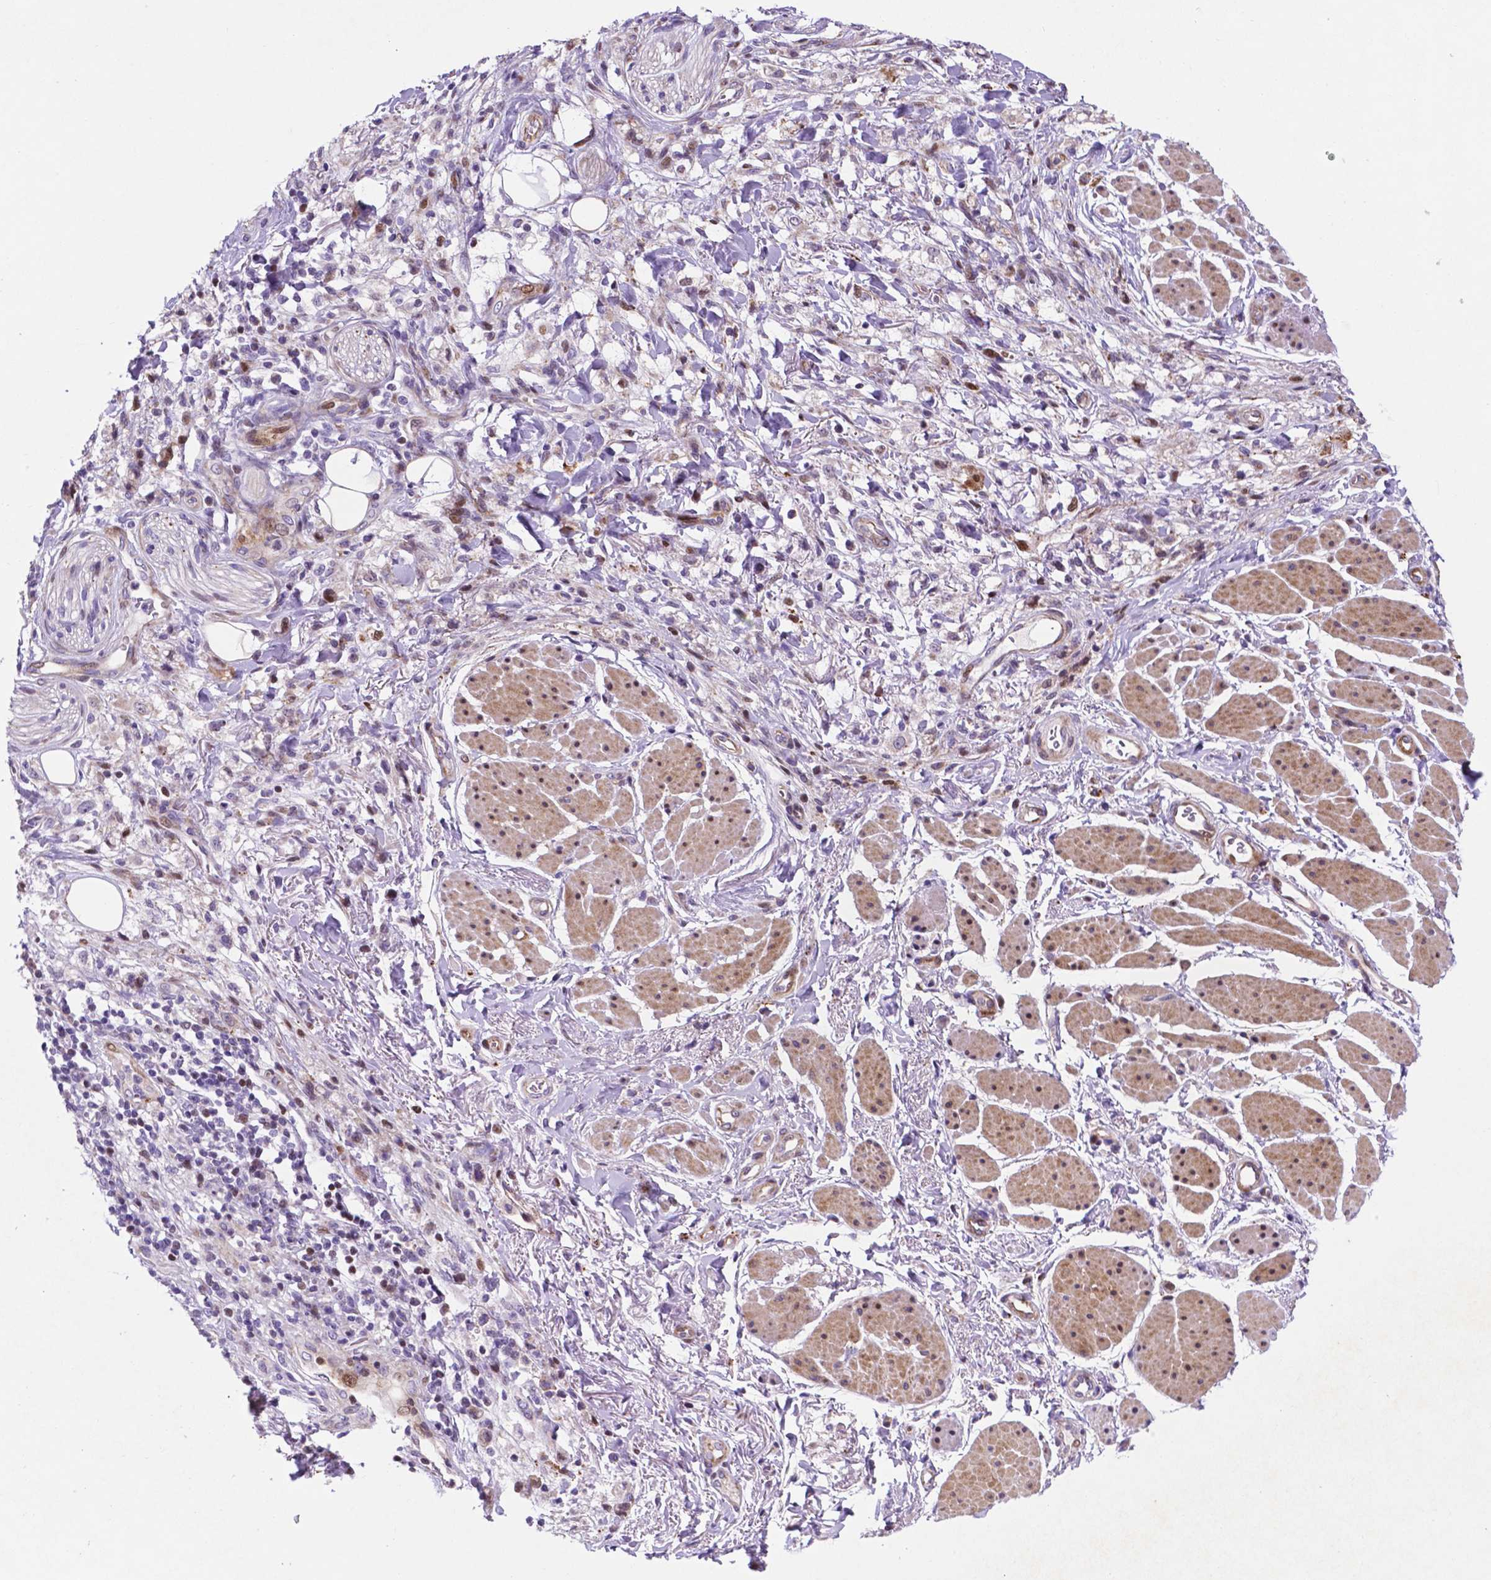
{"staining": {"intensity": "moderate", "quantity": "<25%", "location": "nuclear"}, "tissue": "stomach cancer", "cell_type": "Tumor cells", "image_type": "cancer", "snomed": [{"axis": "morphology", "description": "Adenocarcinoma, NOS"}, {"axis": "topography", "description": "Stomach"}], "caption": "Immunohistochemical staining of human stomach cancer demonstrates low levels of moderate nuclear staining in approximately <25% of tumor cells.", "gene": "TM4SF20", "patient": {"sex": "female", "age": 60}}